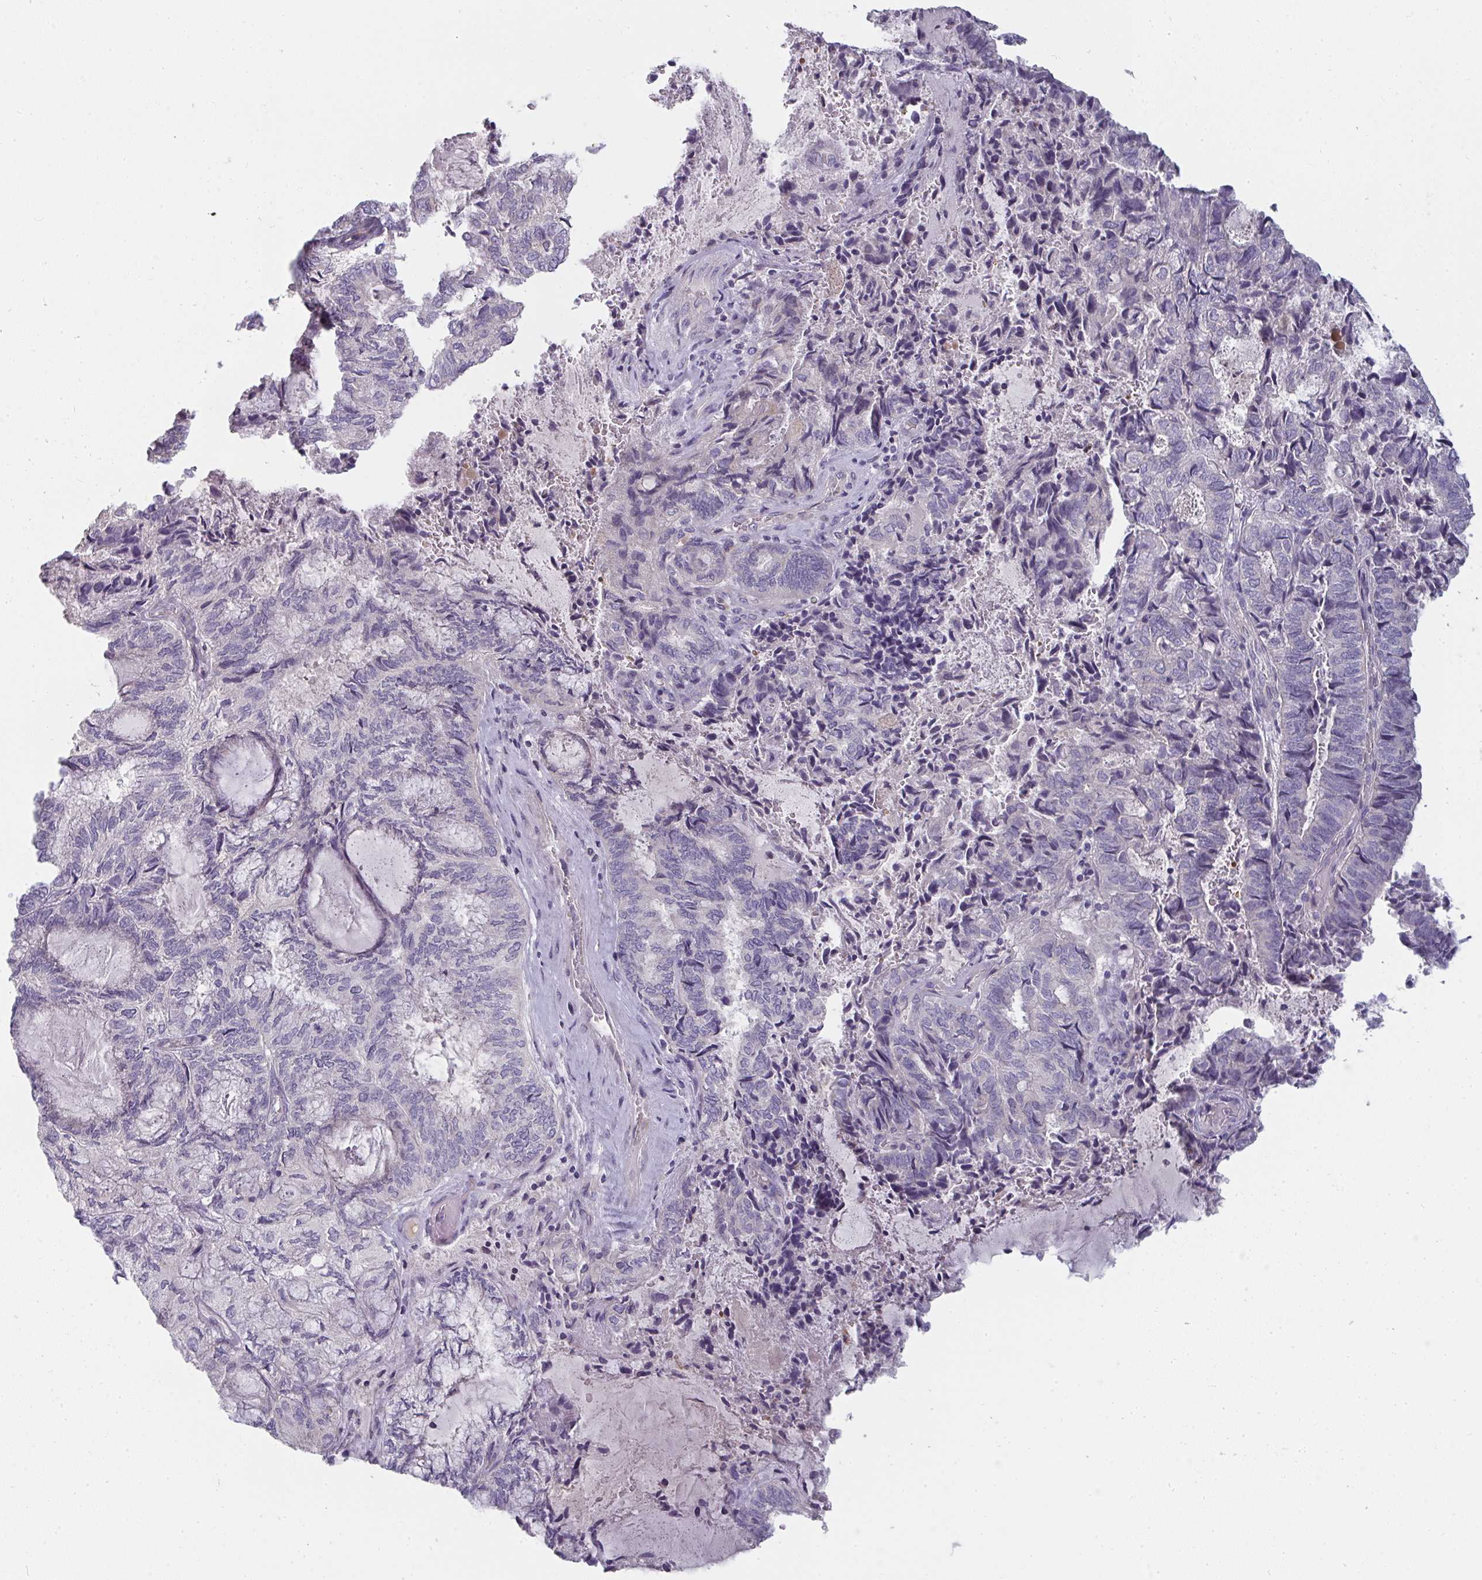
{"staining": {"intensity": "negative", "quantity": "none", "location": "none"}, "tissue": "endometrial cancer", "cell_type": "Tumor cells", "image_type": "cancer", "snomed": [{"axis": "morphology", "description": "Adenocarcinoma, NOS"}, {"axis": "topography", "description": "Endometrium"}], "caption": "Human endometrial adenocarcinoma stained for a protein using immunohistochemistry (IHC) demonstrates no positivity in tumor cells.", "gene": "SHB", "patient": {"sex": "female", "age": 80}}